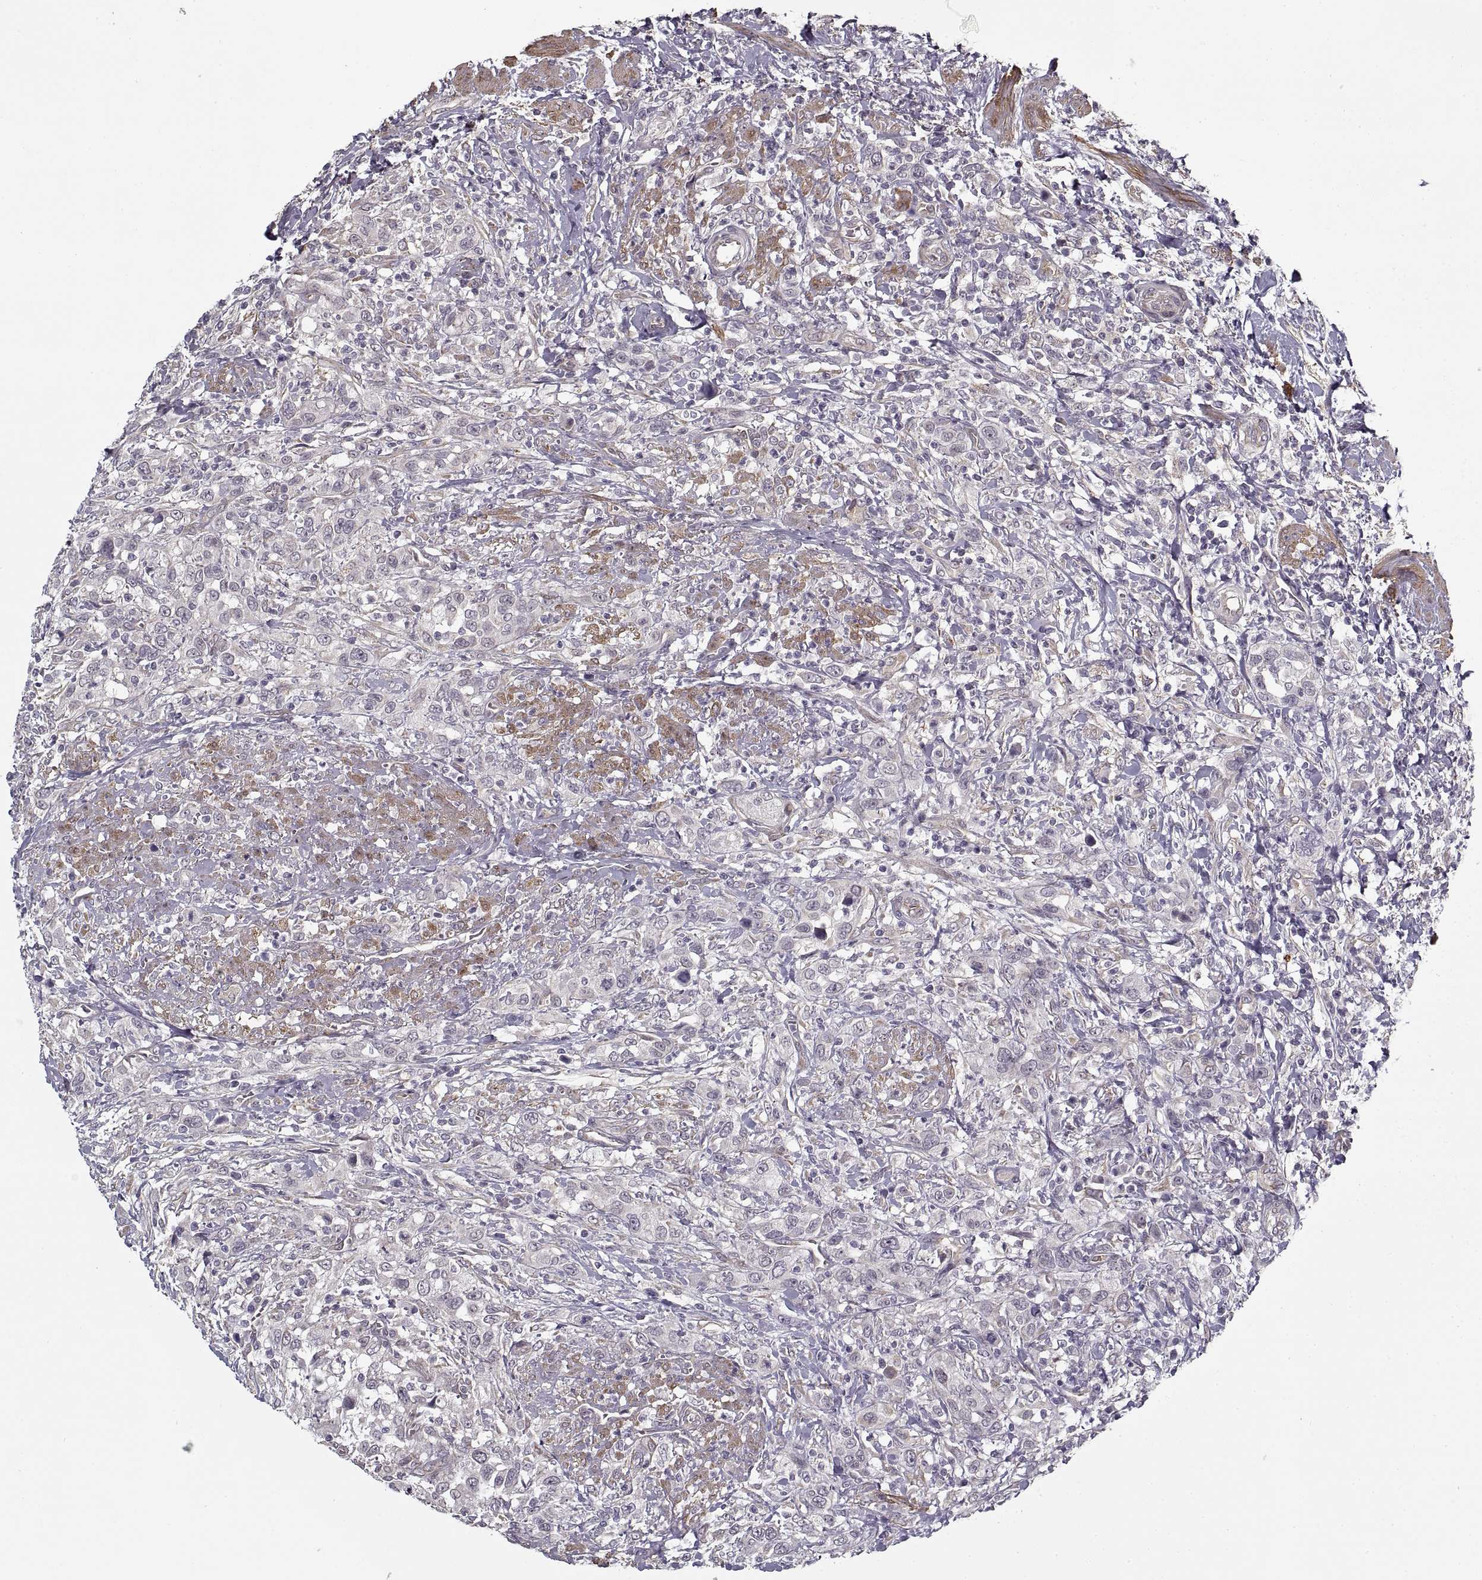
{"staining": {"intensity": "negative", "quantity": "none", "location": "none"}, "tissue": "urothelial cancer", "cell_type": "Tumor cells", "image_type": "cancer", "snomed": [{"axis": "morphology", "description": "Urothelial carcinoma, NOS"}, {"axis": "morphology", "description": "Urothelial carcinoma, High grade"}, {"axis": "topography", "description": "Urinary bladder"}], "caption": "A high-resolution image shows IHC staining of urothelial cancer, which displays no significant expression in tumor cells.", "gene": "LAMB2", "patient": {"sex": "female", "age": 64}}